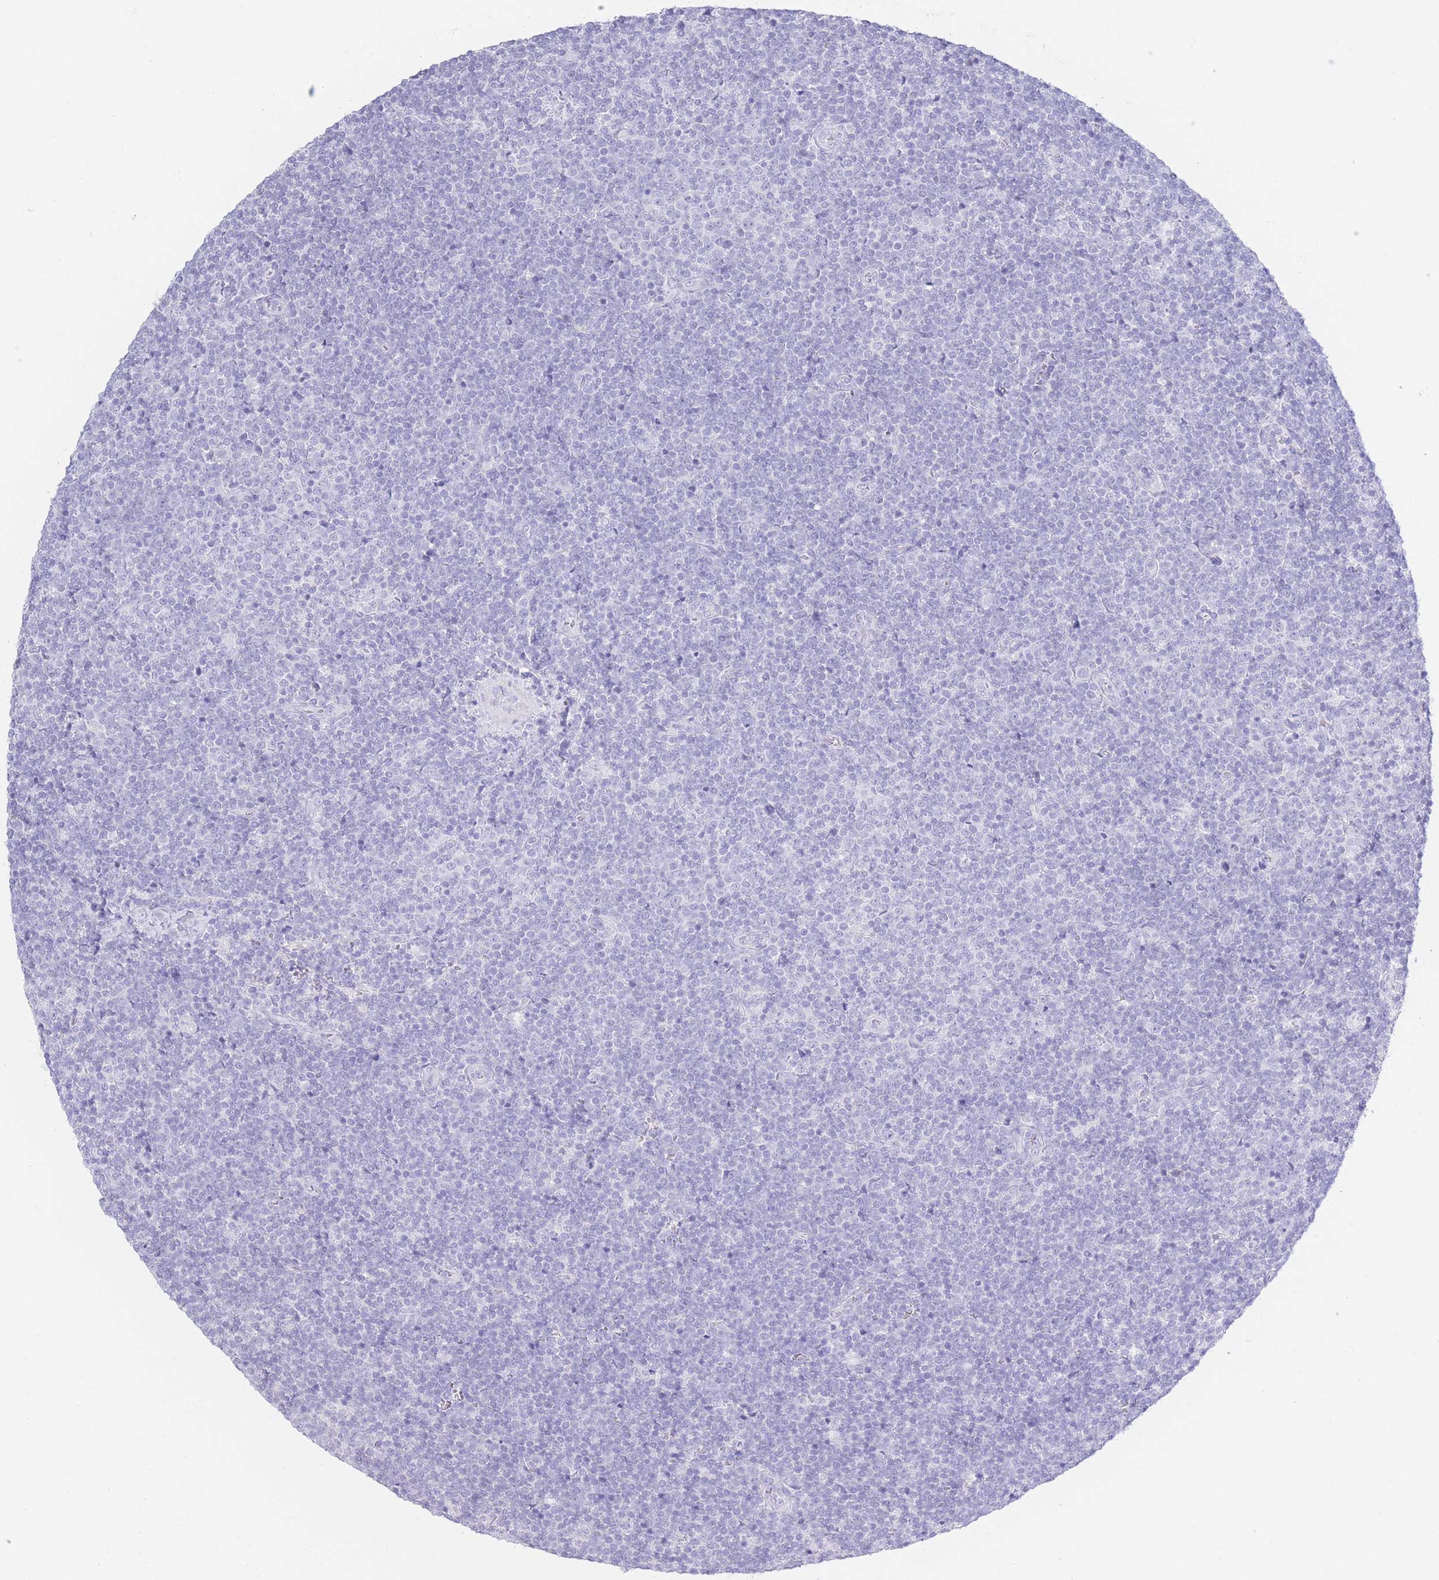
{"staining": {"intensity": "negative", "quantity": "none", "location": "none"}, "tissue": "lymphoma", "cell_type": "Tumor cells", "image_type": "cancer", "snomed": [{"axis": "morphology", "description": "Malignant lymphoma, non-Hodgkin's type, Low grade"}, {"axis": "topography", "description": "Lymph node"}], "caption": "DAB (3,3'-diaminobenzidine) immunohistochemical staining of malignant lymphoma, non-Hodgkin's type (low-grade) shows no significant positivity in tumor cells.", "gene": "PKLR", "patient": {"sex": "male", "age": 48}}